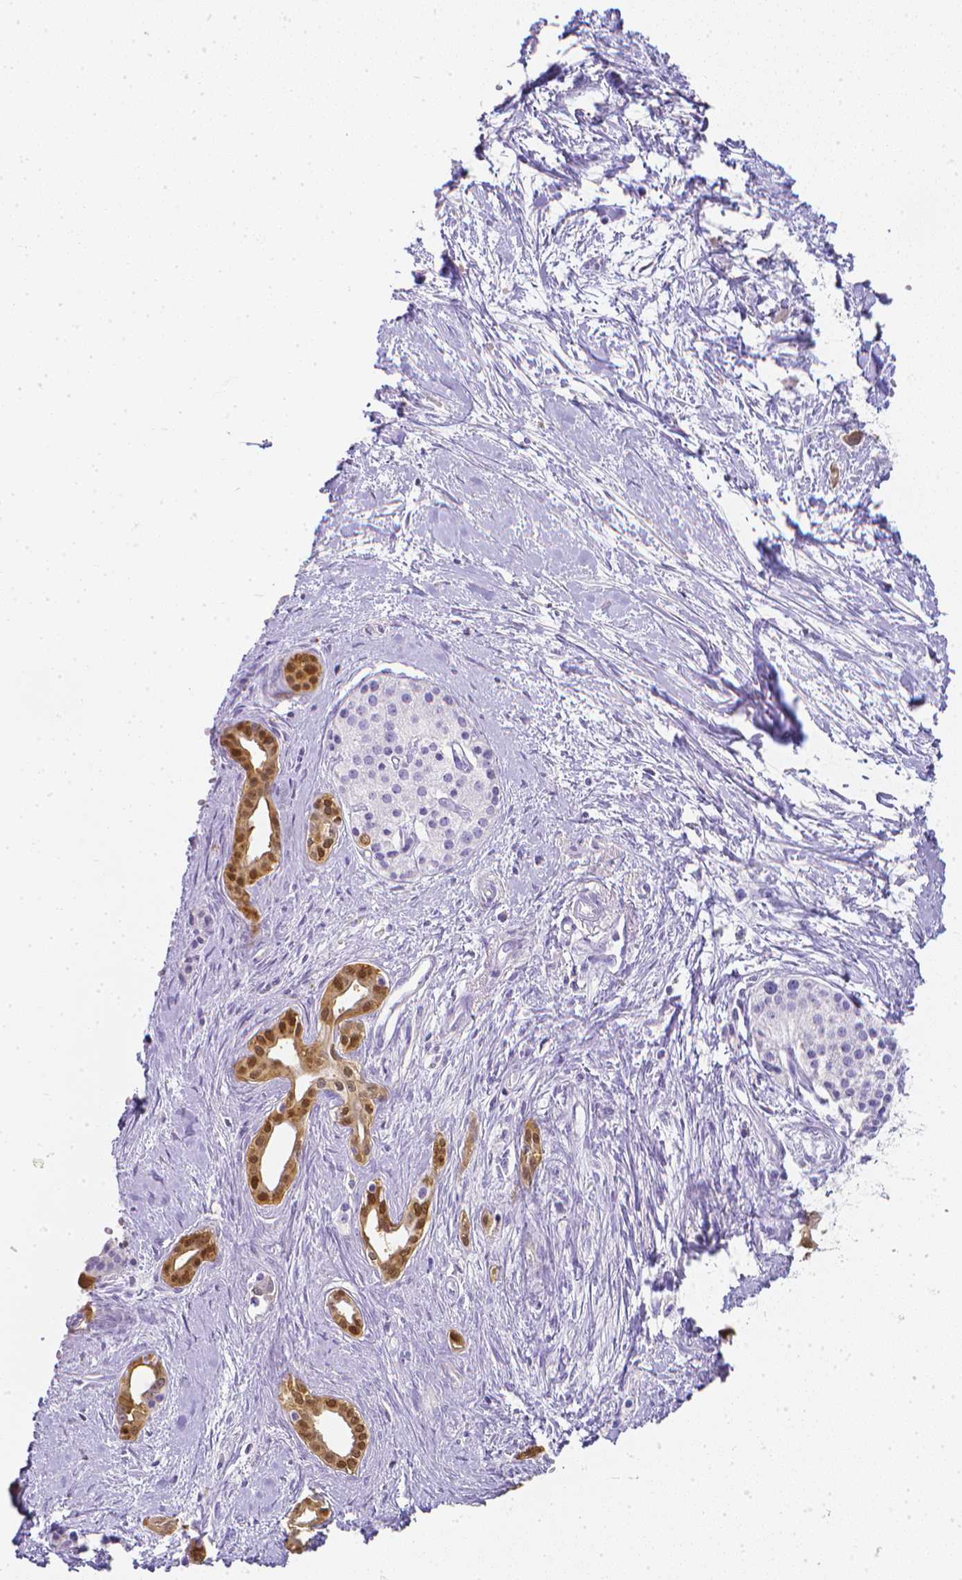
{"staining": {"intensity": "moderate", "quantity": ">75%", "location": "cytoplasmic/membranous,nuclear"}, "tissue": "pancreatic cancer", "cell_type": "Tumor cells", "image_type": "cancer", "snomed": [{"axis": "morphology", "description": "Adenocarcinoma, NOS"}, {"axis": "topography", "description": "Pancreas"}], "caption": "Human adenocarcinoma (pancreatic) stained with a brown dye reveals moderate cytoplasmic/membranous and nuclear positive expression in approximately >75% of tumor cells.", "gene": "LGALS4", "patient": {"sex": "female", "age": 50}}